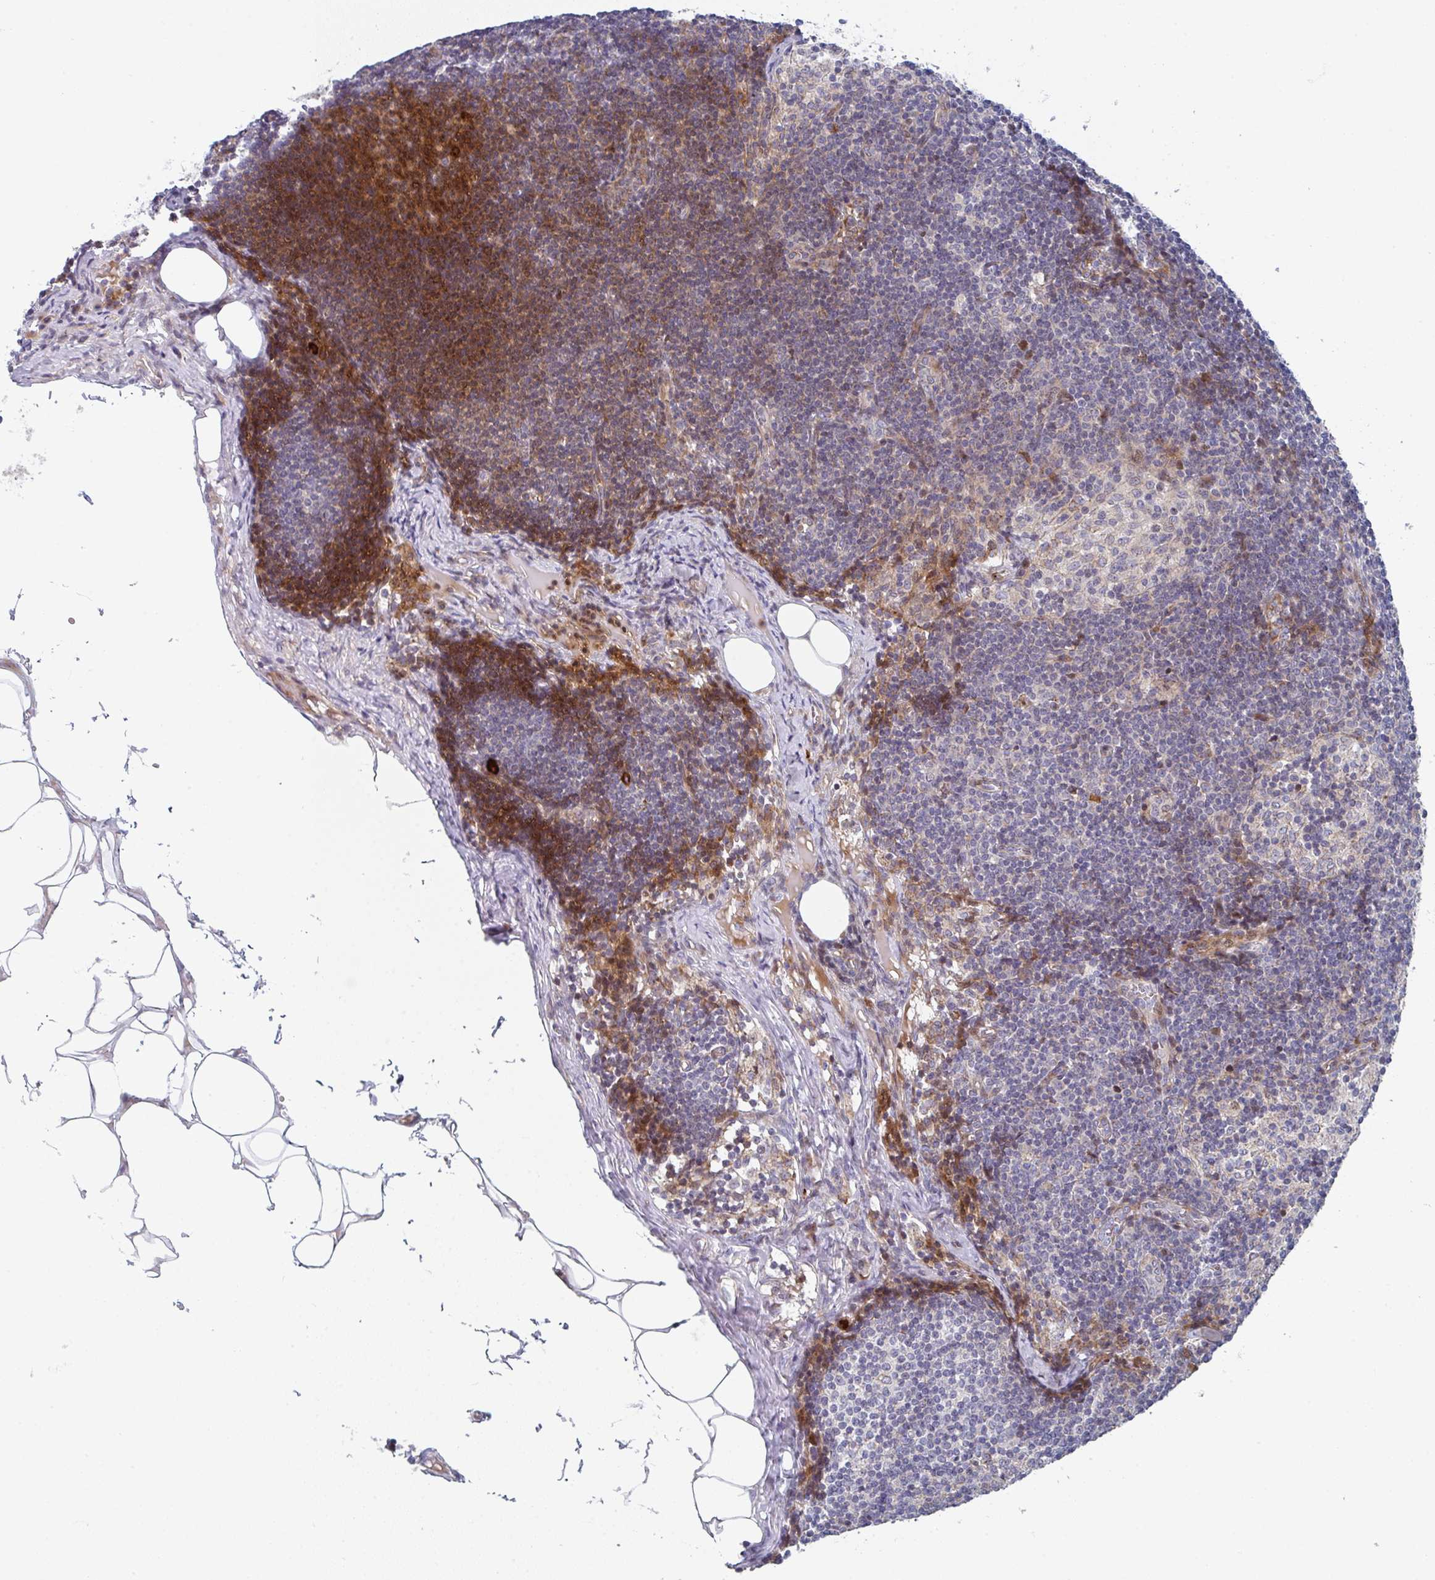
{"staining": {"intensity": "strong", "quantity": ">75%", "location": "cytoplasmic/membranous"}, "tissue": "lymph node", "cell_type": "Germinal center cells", "image_type": "normal", "snomed": [{"axis": "morphology", "description": "Normal tissue, NOS"}, {"axis": "topography", "description": "Lymph node"}], "caption": "Immunohistochemical staining of benign human lymph node reveals high levels of strong cytoplasmic/membranous positivity in approximately >75% of germinal center cells.", "gene": "ZNF644", "patient": {"sex": "female", "age": 31}}